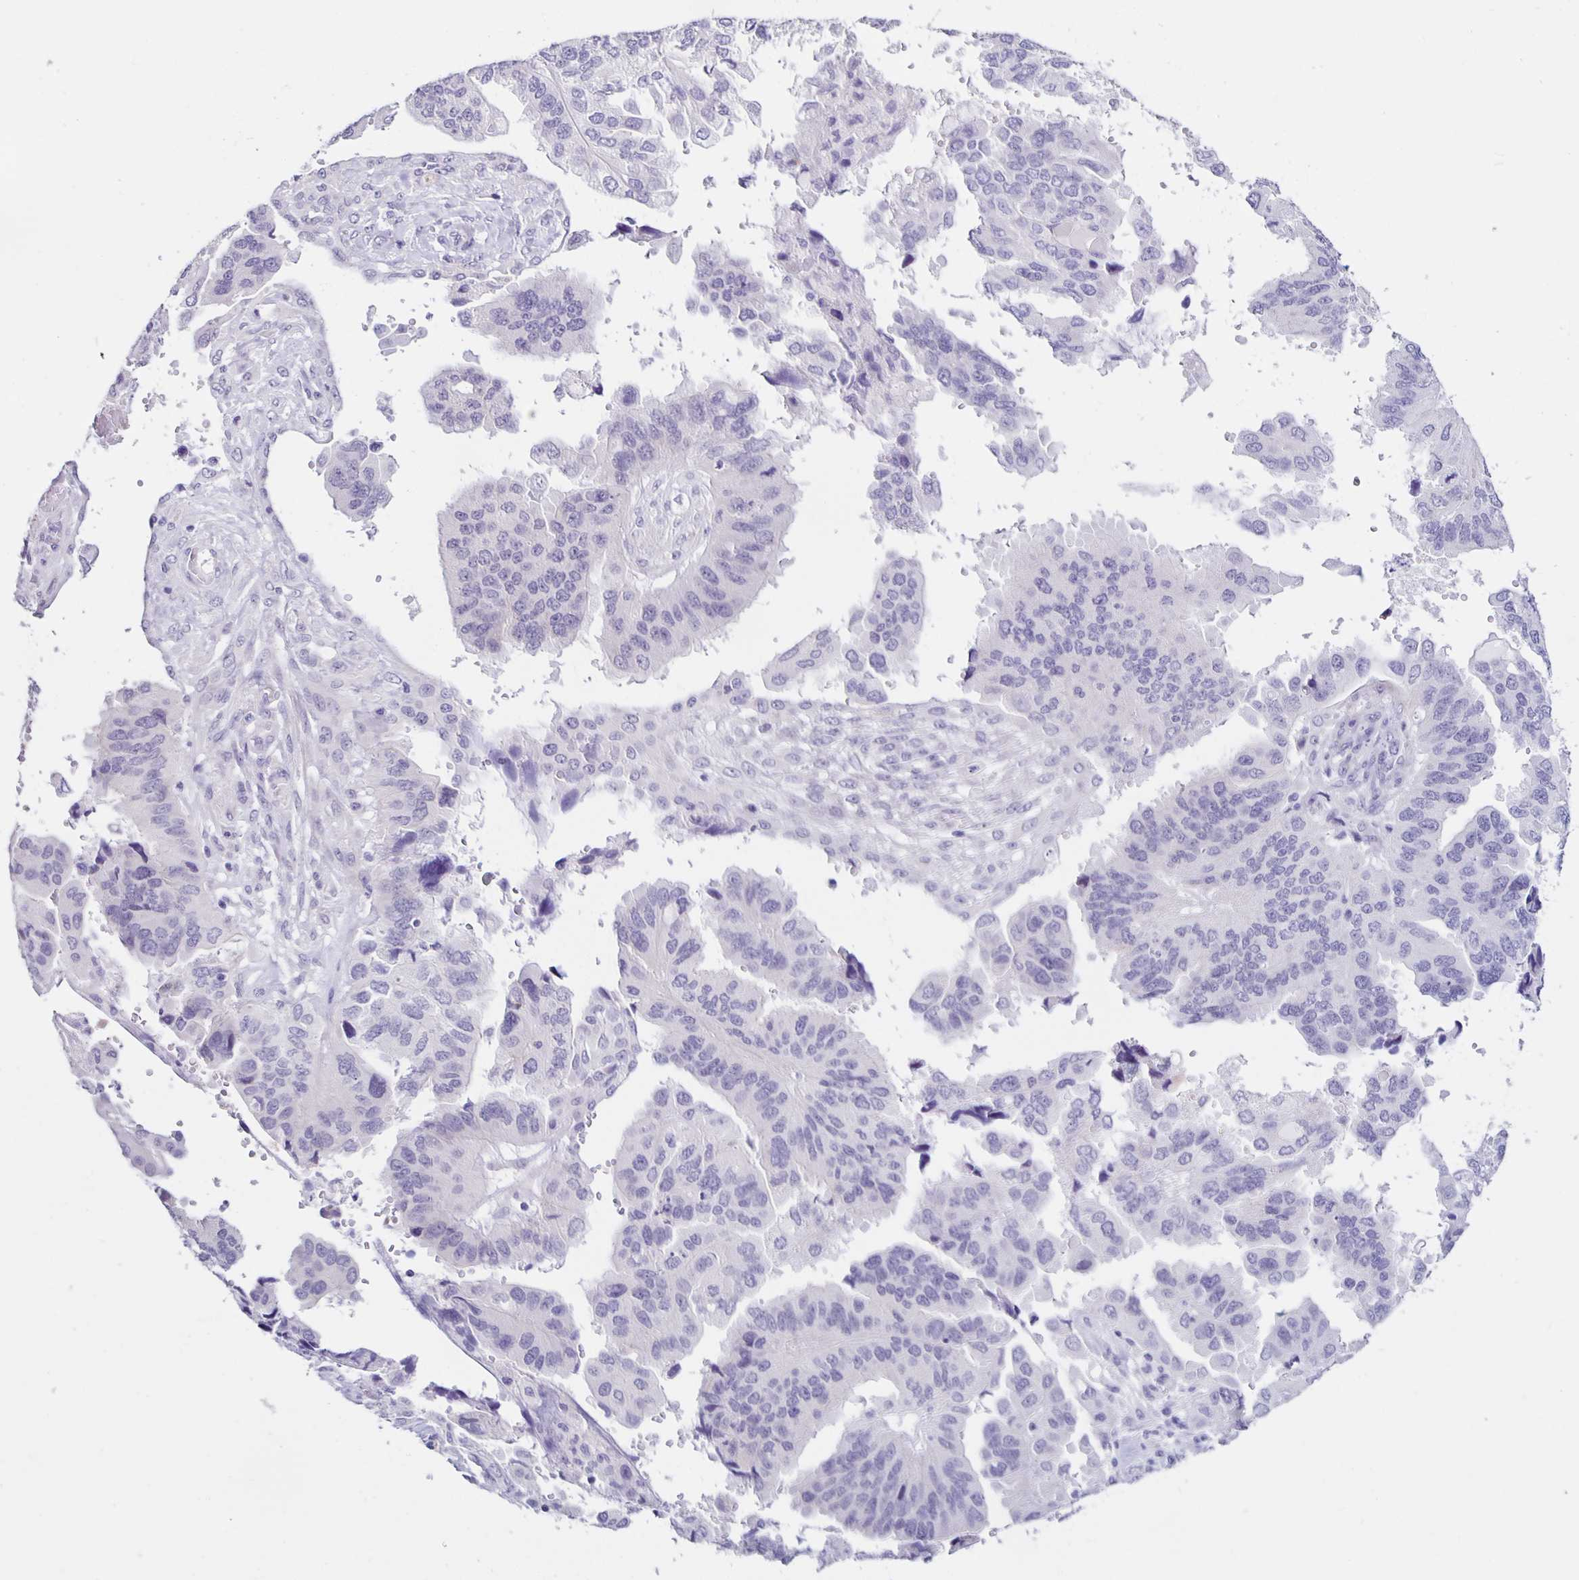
{"staining": {"intensity": "negative", "quantity": "none", "location": "none"}, "tissue": "ovarian cancer", "cell_type": "Tumor cells", "image_type": "cancer", "snomed": [{"axis": "morphology", "description": "Cystadenocarcinoma, serous, NOS"}, {"axis": "topography", "description": "Ovary"}], "caption": "Micrograph shows no protein staining in tumor cells of ovarian serous cystadenocarcinoma tissue. The staining was performed using DAB to visualize the protein expression in brown, while the nuclei were stained in blue with hematoxylin (Magnification: 20x).", "gene": "SLC12A3", "patient": {"sex": "female", "age": 79}}